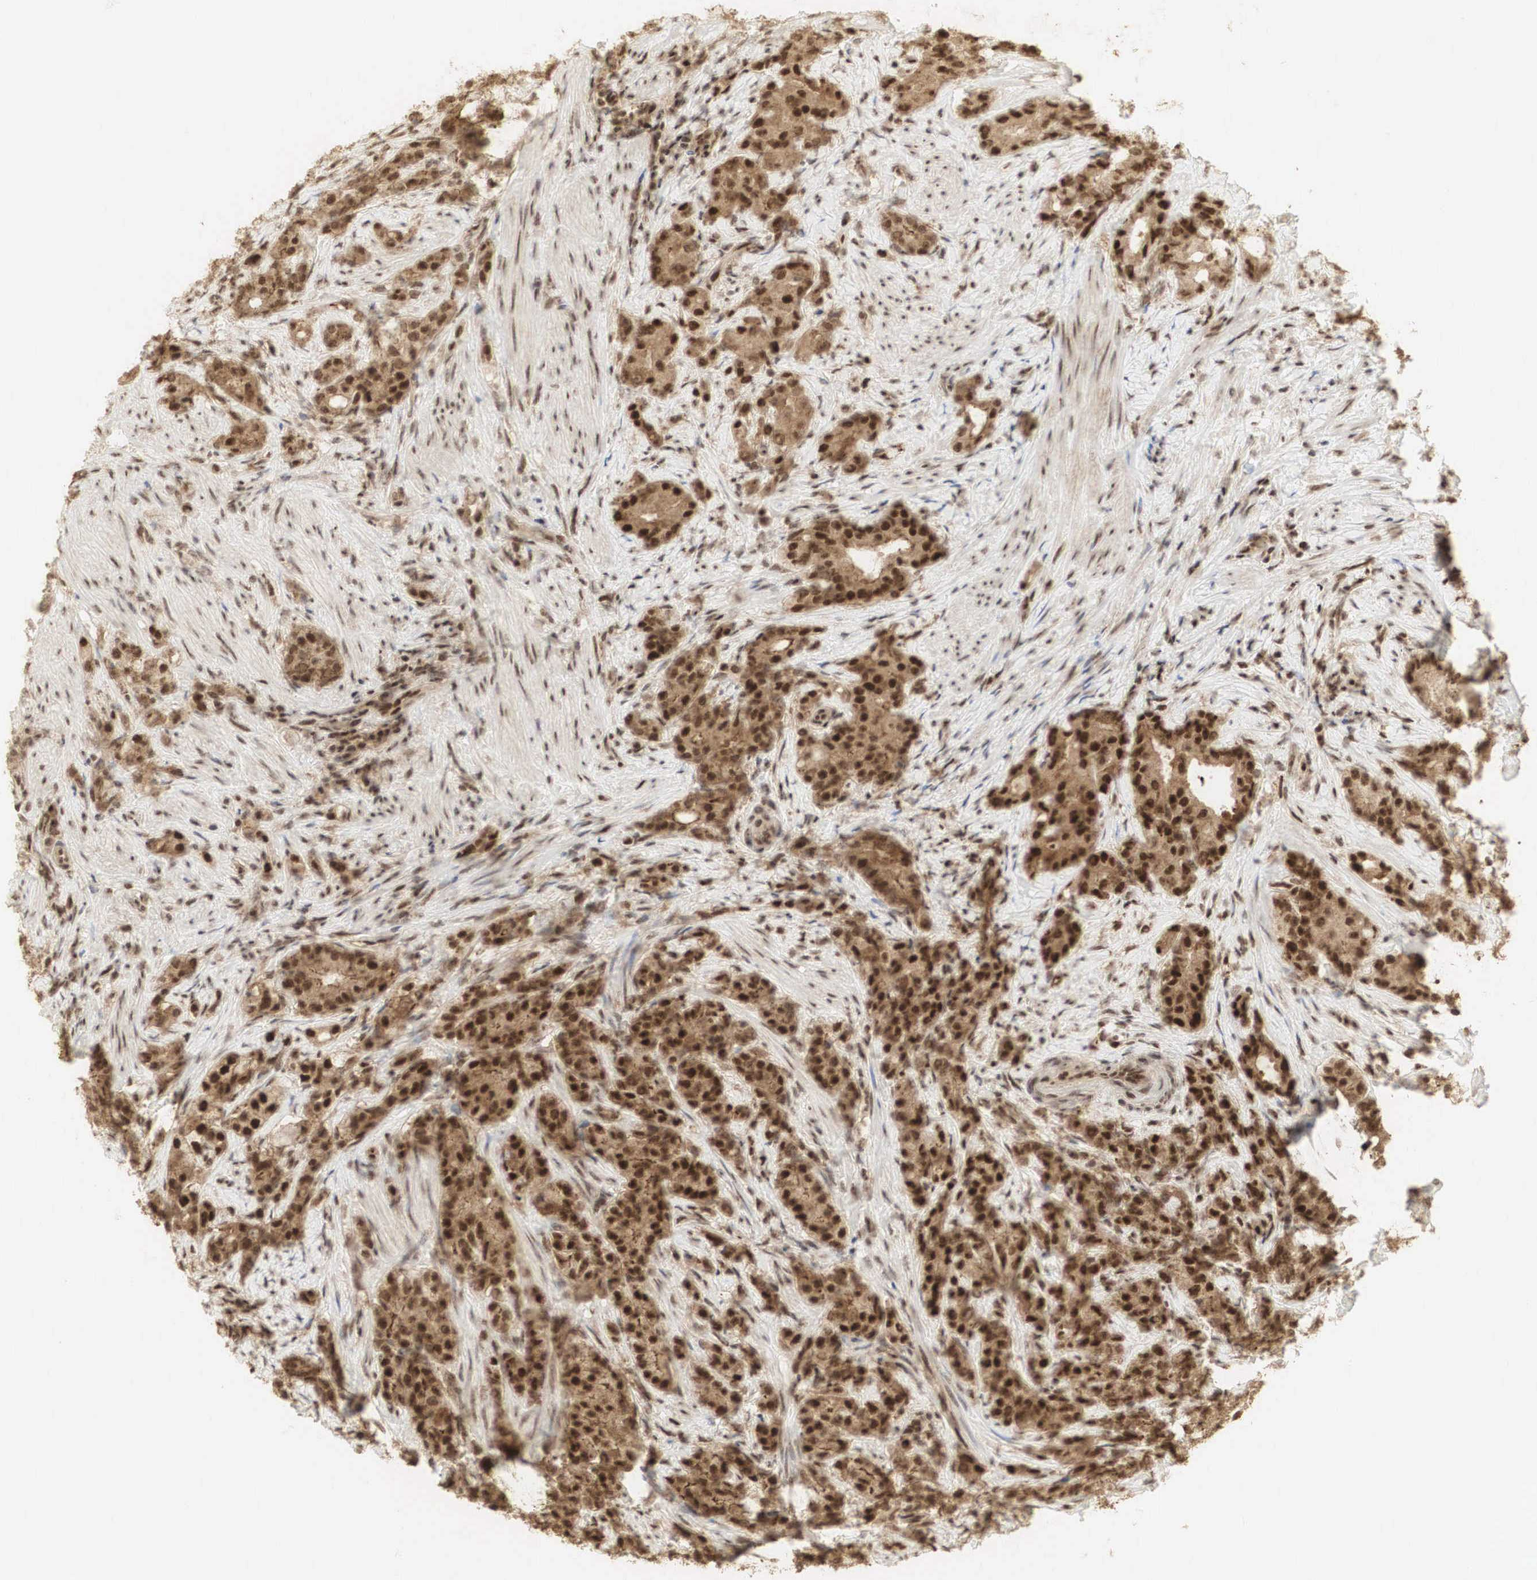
{"staining": {"intensity": "strong", "quantity": ">75%", "location": "cytoplasmic/membranous,nuclear"}, "tissue": "prostate cancer", "cell_type": "Tumor cells", "image_type": "cancer", "snomed": [{"axis": "morphology", "description": "Adenocarcinoma, Medium grade"}, {"axis": "topography", "description": "Prostate"}], "caption": "Prostate cancer stained with a brown dye displays strong cytoplasmic/membranous and nuclear positive expression in approximately >75% of tumor cells.", "gene": "RNF113A", "patient": {"sex": "male", "age": 59}}